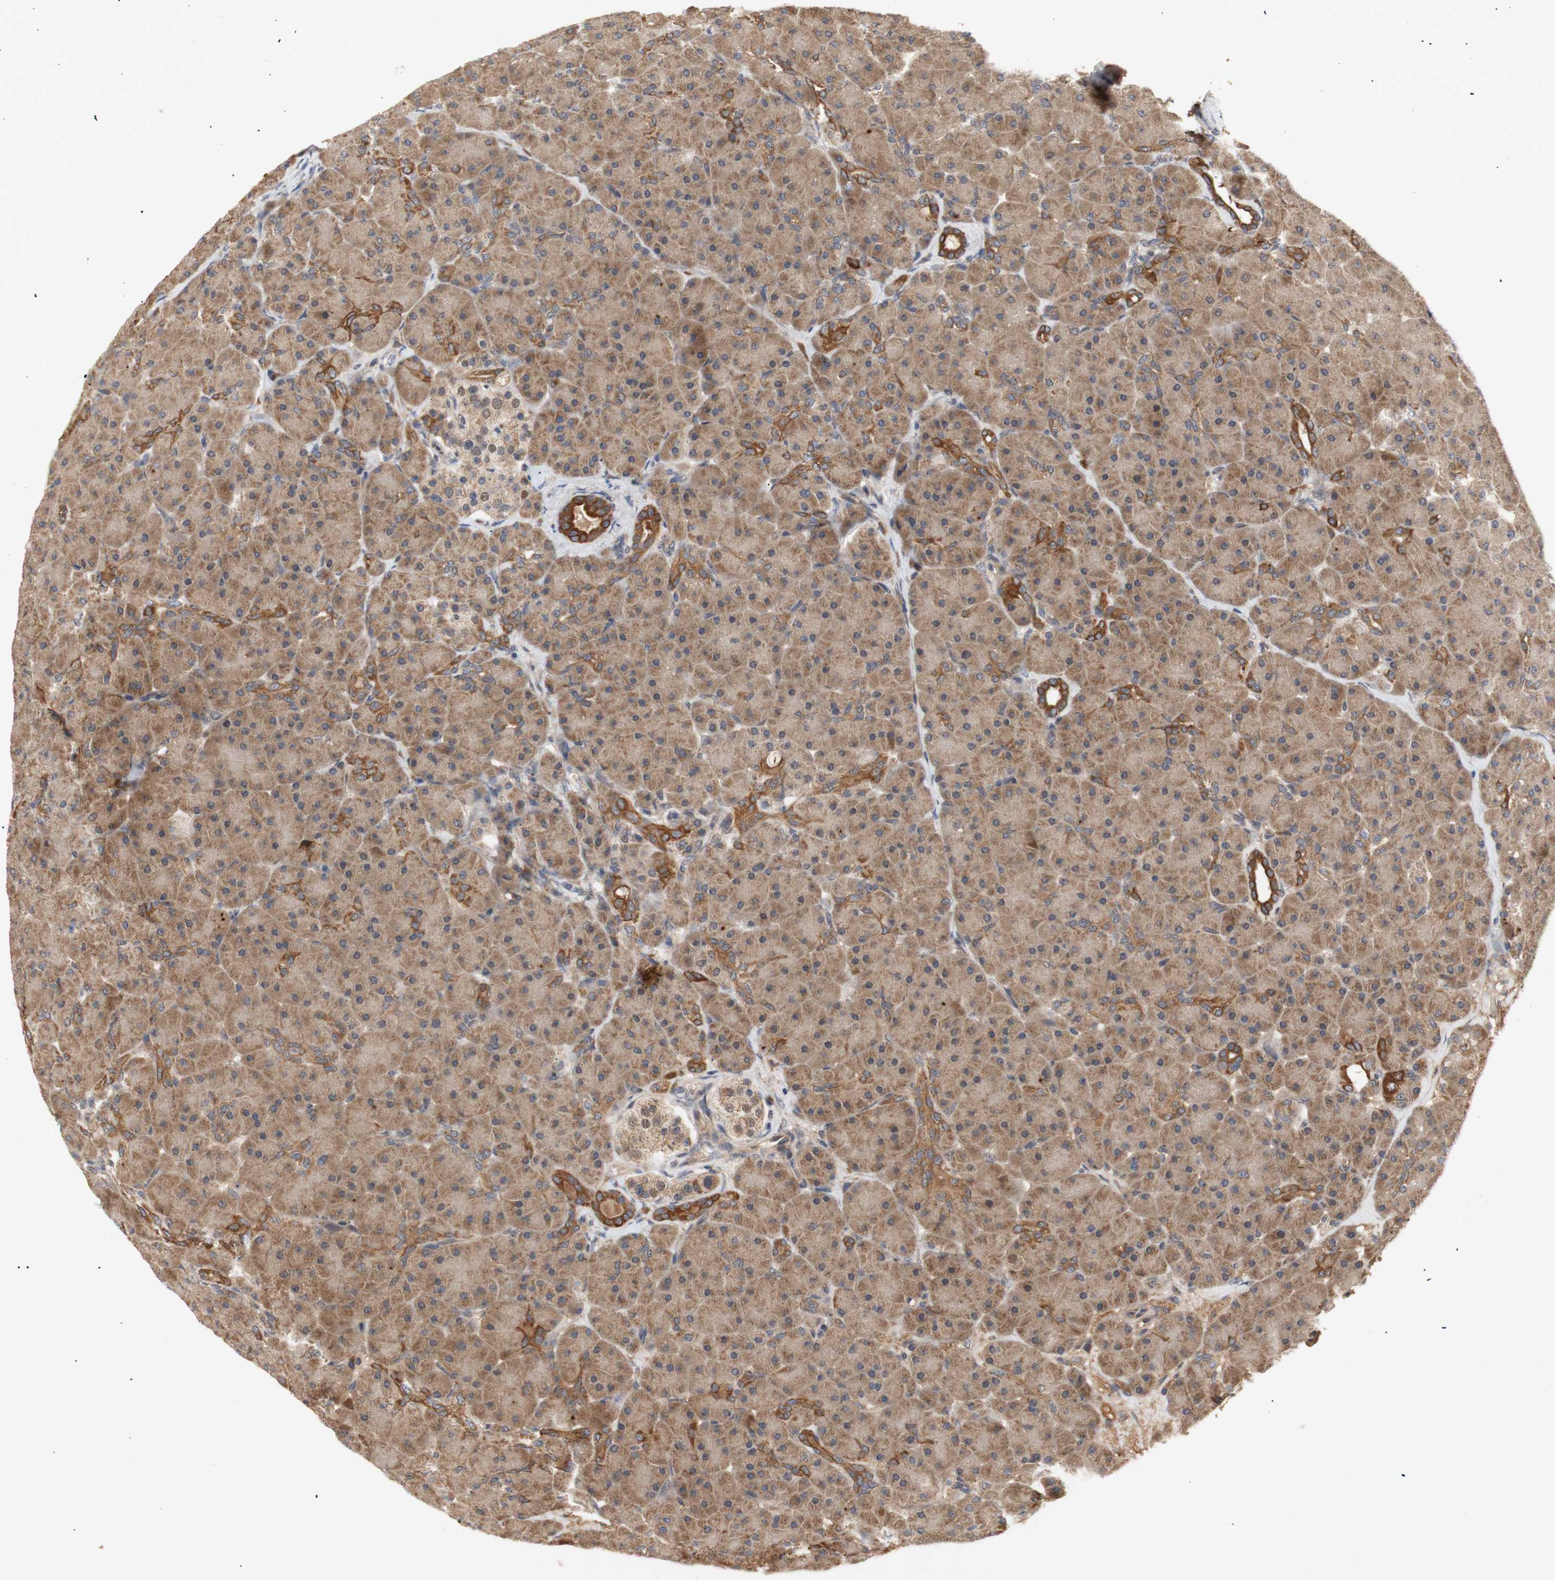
{"staining": {"intensity": "moderate", "quantity": ">75%", "location": "cytoplasmic/membranous"}, "tissue": "pancreas", "cell_type": "Exocrine glandular cells", "image_type": "normal", "snomed": [{"axis": "morphology", "description": "Normal tissue, NOS"}, {"axis": "topography", "description": "Pancreas"}], "caption": "The image displays a brown stain indicating the presence of a protein in the cytoplasmic/membranous of exocrine glandular cells in pancreas. (Stains: DAB (3,3'-diaminobenzidine) in brown, nuclei in blue, Microscopy: brightfield microscopy at high magnification).", "gene": "PKN1", "patient": {"sex": "male", "age": 66}}